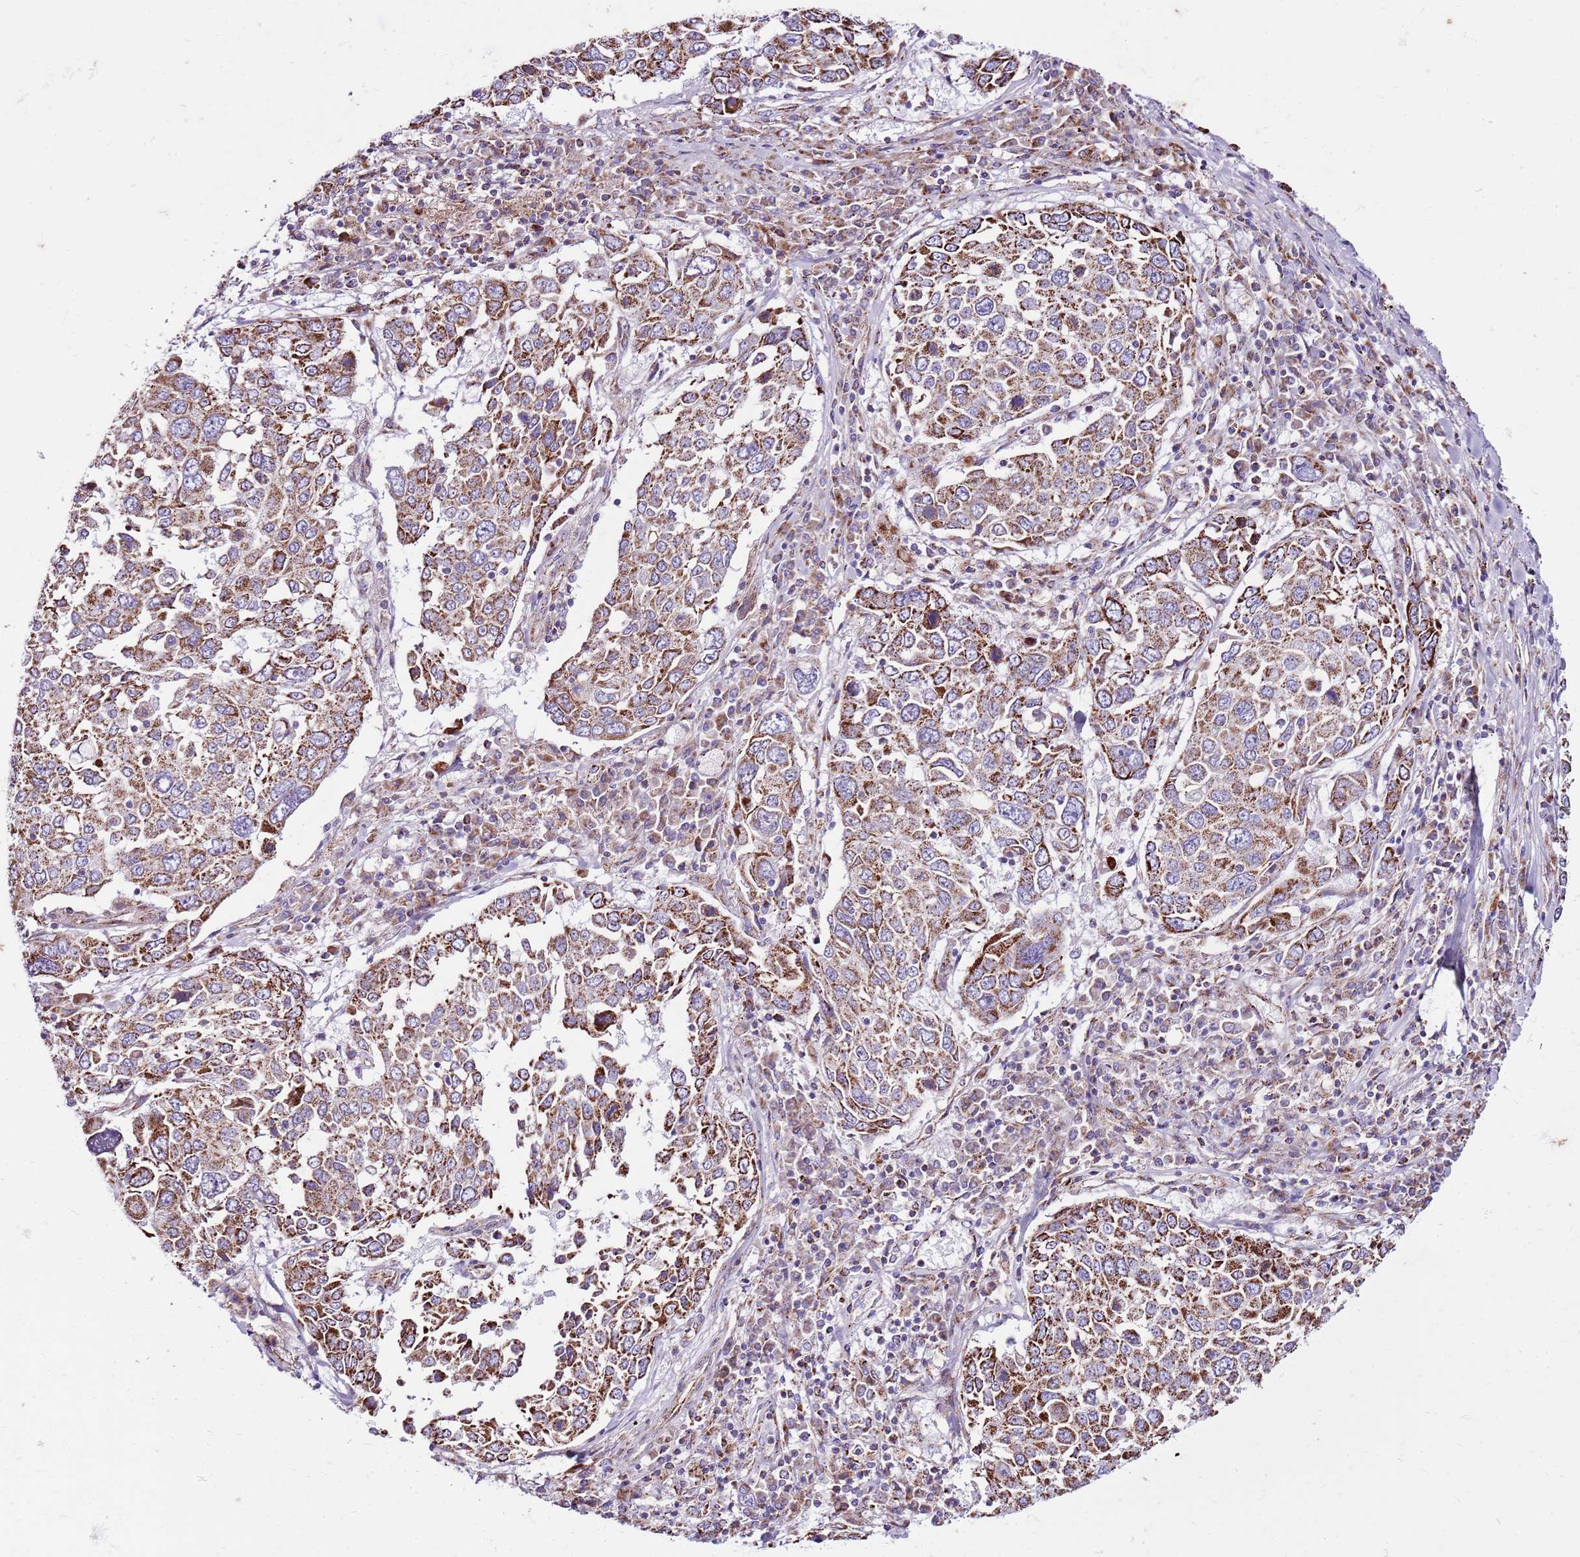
{"staining": {"intensity": "moderate", "quantity": ">75%", "location": "cytoplasmic/membranous"}, "tissue": "lung cancer", "cell_type": "Tumor cells", "image_type": "cancer", "snomed": [{"axis": "morphology", "description": "Squamous cell carcinoma, NOS"}, {"axis": "topography", "description": "Lung"}], "caption": "Immunohistochemistry histopathology image of squamous cell carcinoma (lung) stained for a protein (brown), which displays medium levels of moderate cytoplasmic/membranous staining in approximately >75% of tumor cells.", "gene": "HECTD4", "patient": {"sex": "male", "age": 65}}